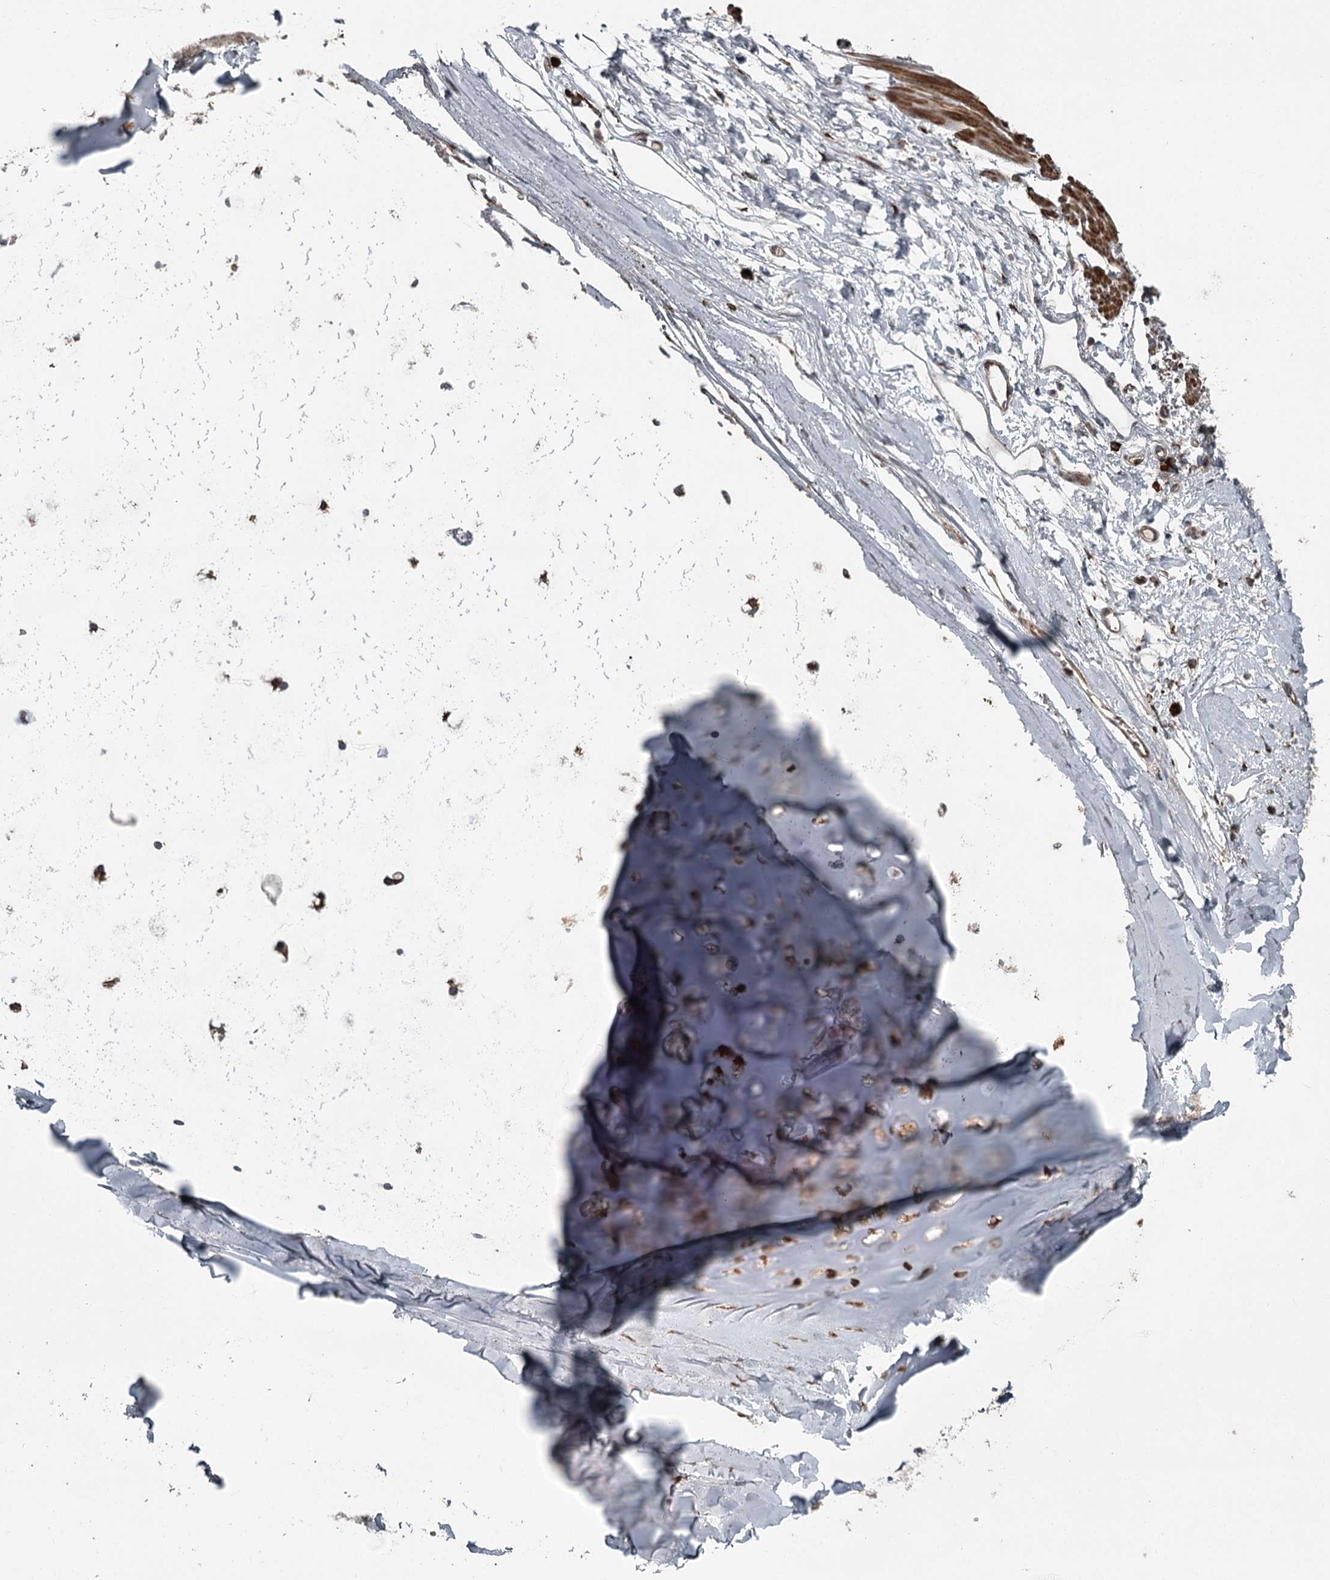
{"staining": {"intensity": "negative", "quantity": "none", "location": "none"}, "tissue": "adipose tissue", "cell_type": "Adipocytes", "image_type": "normal", "snomed": [{"axis": "morphology", "description": "Normal tissue, NOS"}, {"axis": "topography", "description": "Lymph node"}, {"axis": "topography", "description": "Bronchus"}], "caption": "Human adipose tissue stained for a protein using immunohistochemistry demonstrates no staining in adipocytes.", "gene": "RASSF8", "patient": {"sex": "male", "age": 63}}